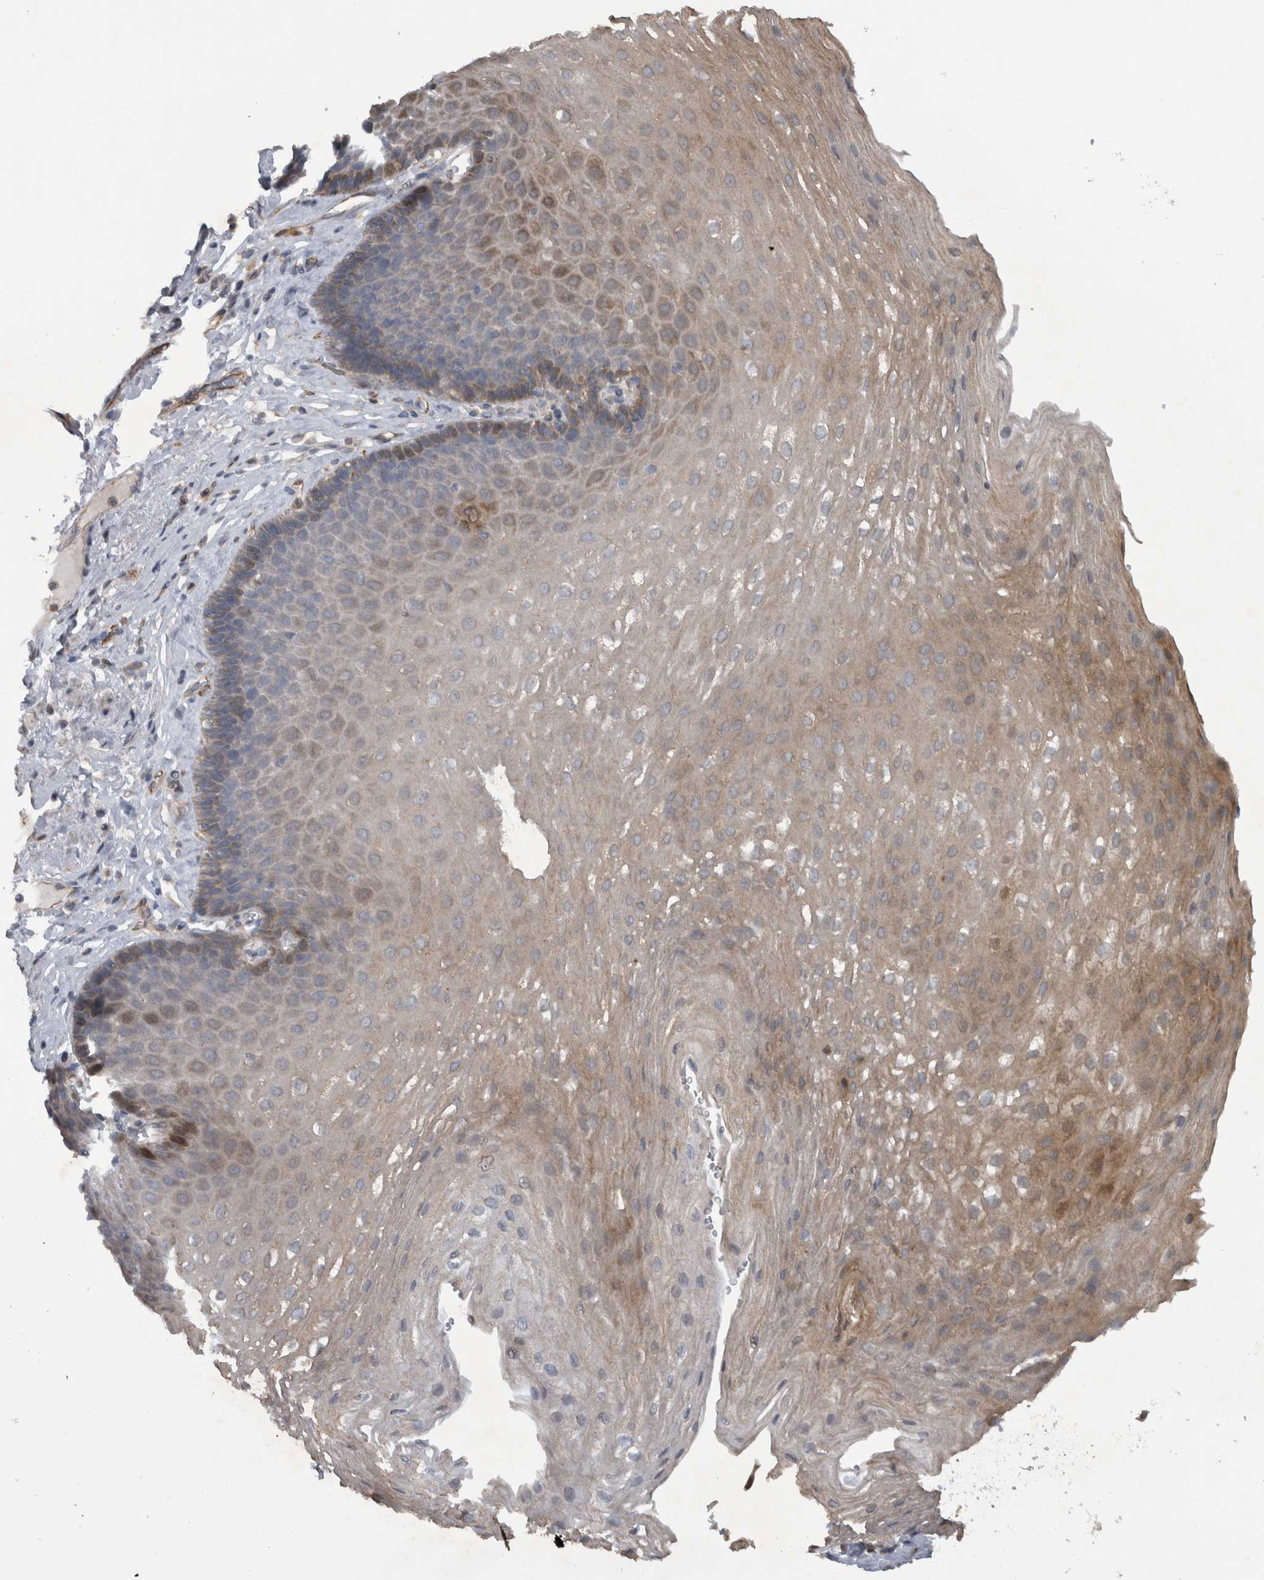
{"staining": {"intensity": "weak", "quantity": "25%-75%", "location": "cytoplasmic/membranous"}, "tissue": "esophagus", "cell_type": "Squamous epithelial cells", "image_type": "normal", "snomed": [{"axis": "morphology", "description": "Normal tissue, NOS"}, {"axis": "topography", "description": "Esophagus"}], "caption": "Immunohistochemical staining of benign human esophagus exhibits weak cytoplasmic/membranous protein expression in about 25%-75% of squamous epithelial cells.", "gene": "NT5C2", "patient": {"sex": "female", "age": 66}}